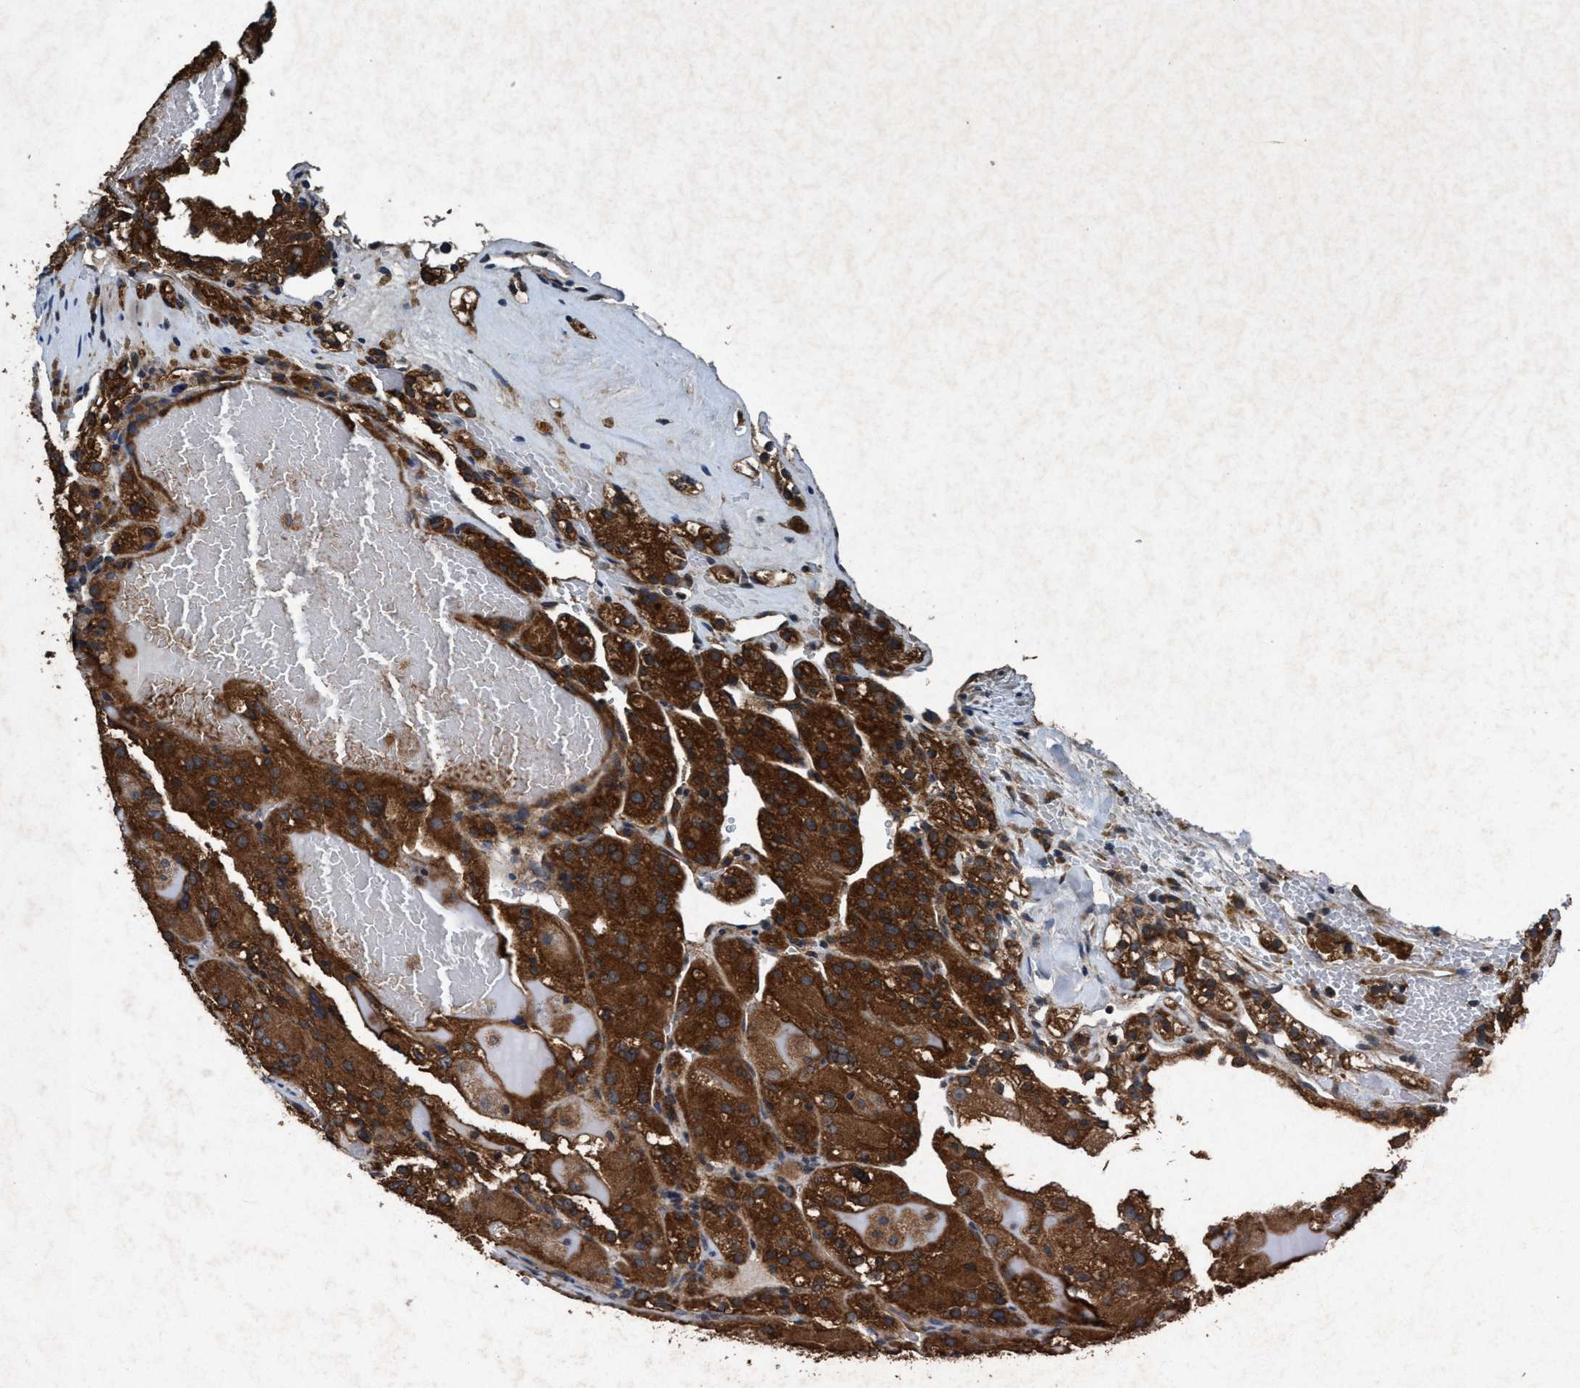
{"staining": {"intensity": "strong", "quantity": ">75%", "location": "cytoplasmic/membranous"}, "tissue": "renal cancer", "cell_type": "Tumor cells", "image_type": "cancer", "snomed": [{"axis": "morphology", "description": "Normal tissue, NOS"}, {"axis": "morphology", "description": "Adenocarcinoma, NOS"}, {"axis": "topography", "description": "Kidney"}], "caption": "Immunohistochemistry (IHC) staining of renal adenocarcinoma, which reveals high levels of strong cytoplasmic/membranous expression in approximately >75% of tumor cells indicating strong cytoplasmic/membranous protein staining. The staining was performed using DAB (3,3'-diaminobenzidine) (brown) for protein detection and nuclei were counterstained in hematoxylin (blue).", "gene": "AKT1S1", "patient": {"sex": "male", "age": 61}}